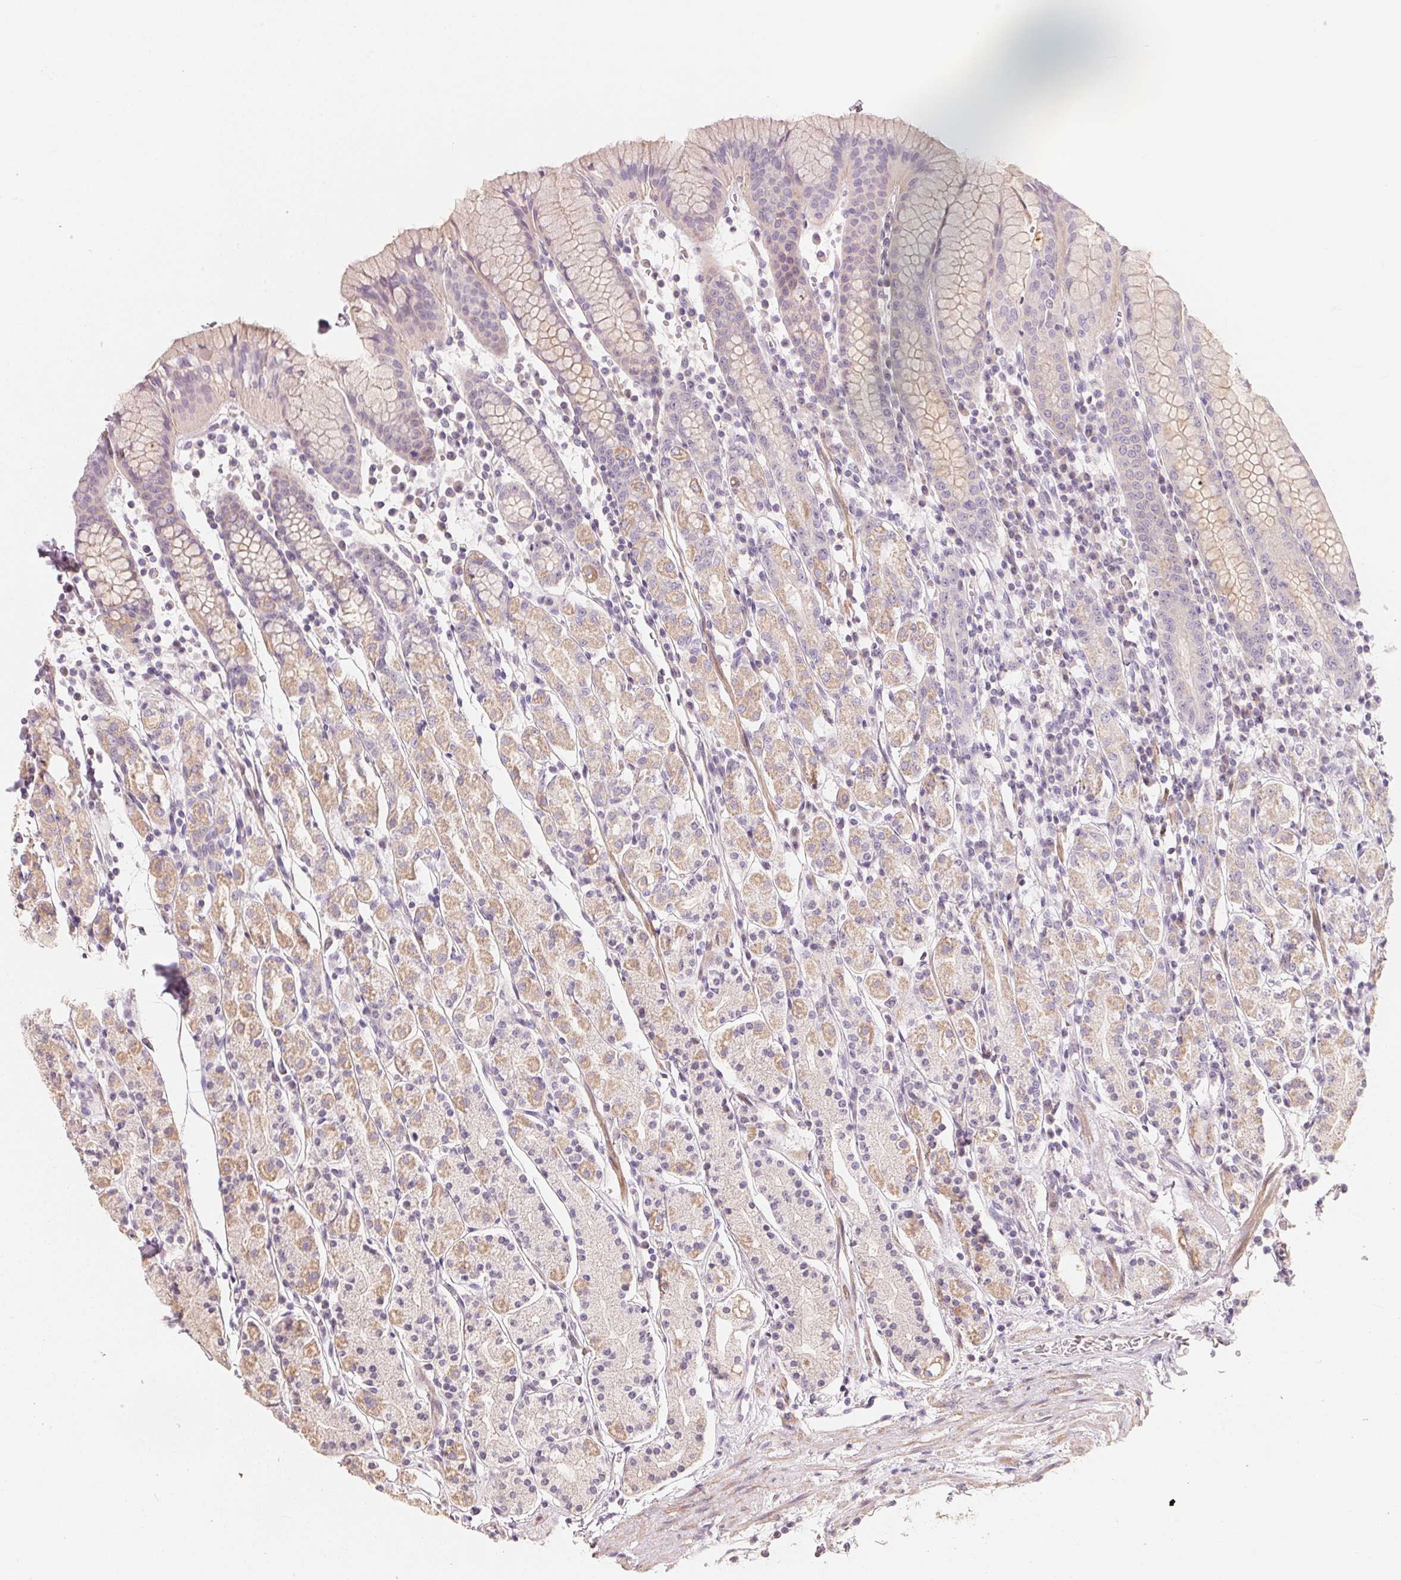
{"staining": {"intensity": "weak", "quantity": "25%-75%", "location": "cytoplasmic/membranous"}, "tissue": "stomach", "cell_type": "Glandular cells", "image_type": "normal", "snomed": [{"axis": "morphology", "description": "Normal tissue, NOS"}, {"axis": "topography", "description": "Stomach, upper"}, {"axis": "topography", "description": "Stomach"}], "caption": "DAB (3,3'-diaminobenzidine) immunohistochemical staining of unremarkable stomach reveals weak cytoplasmic/membranous protein positivity in about 25%-75% of glandular cells.", "gene": "TP53AIP1", "patient": {"sex": "male", "age": 62}}